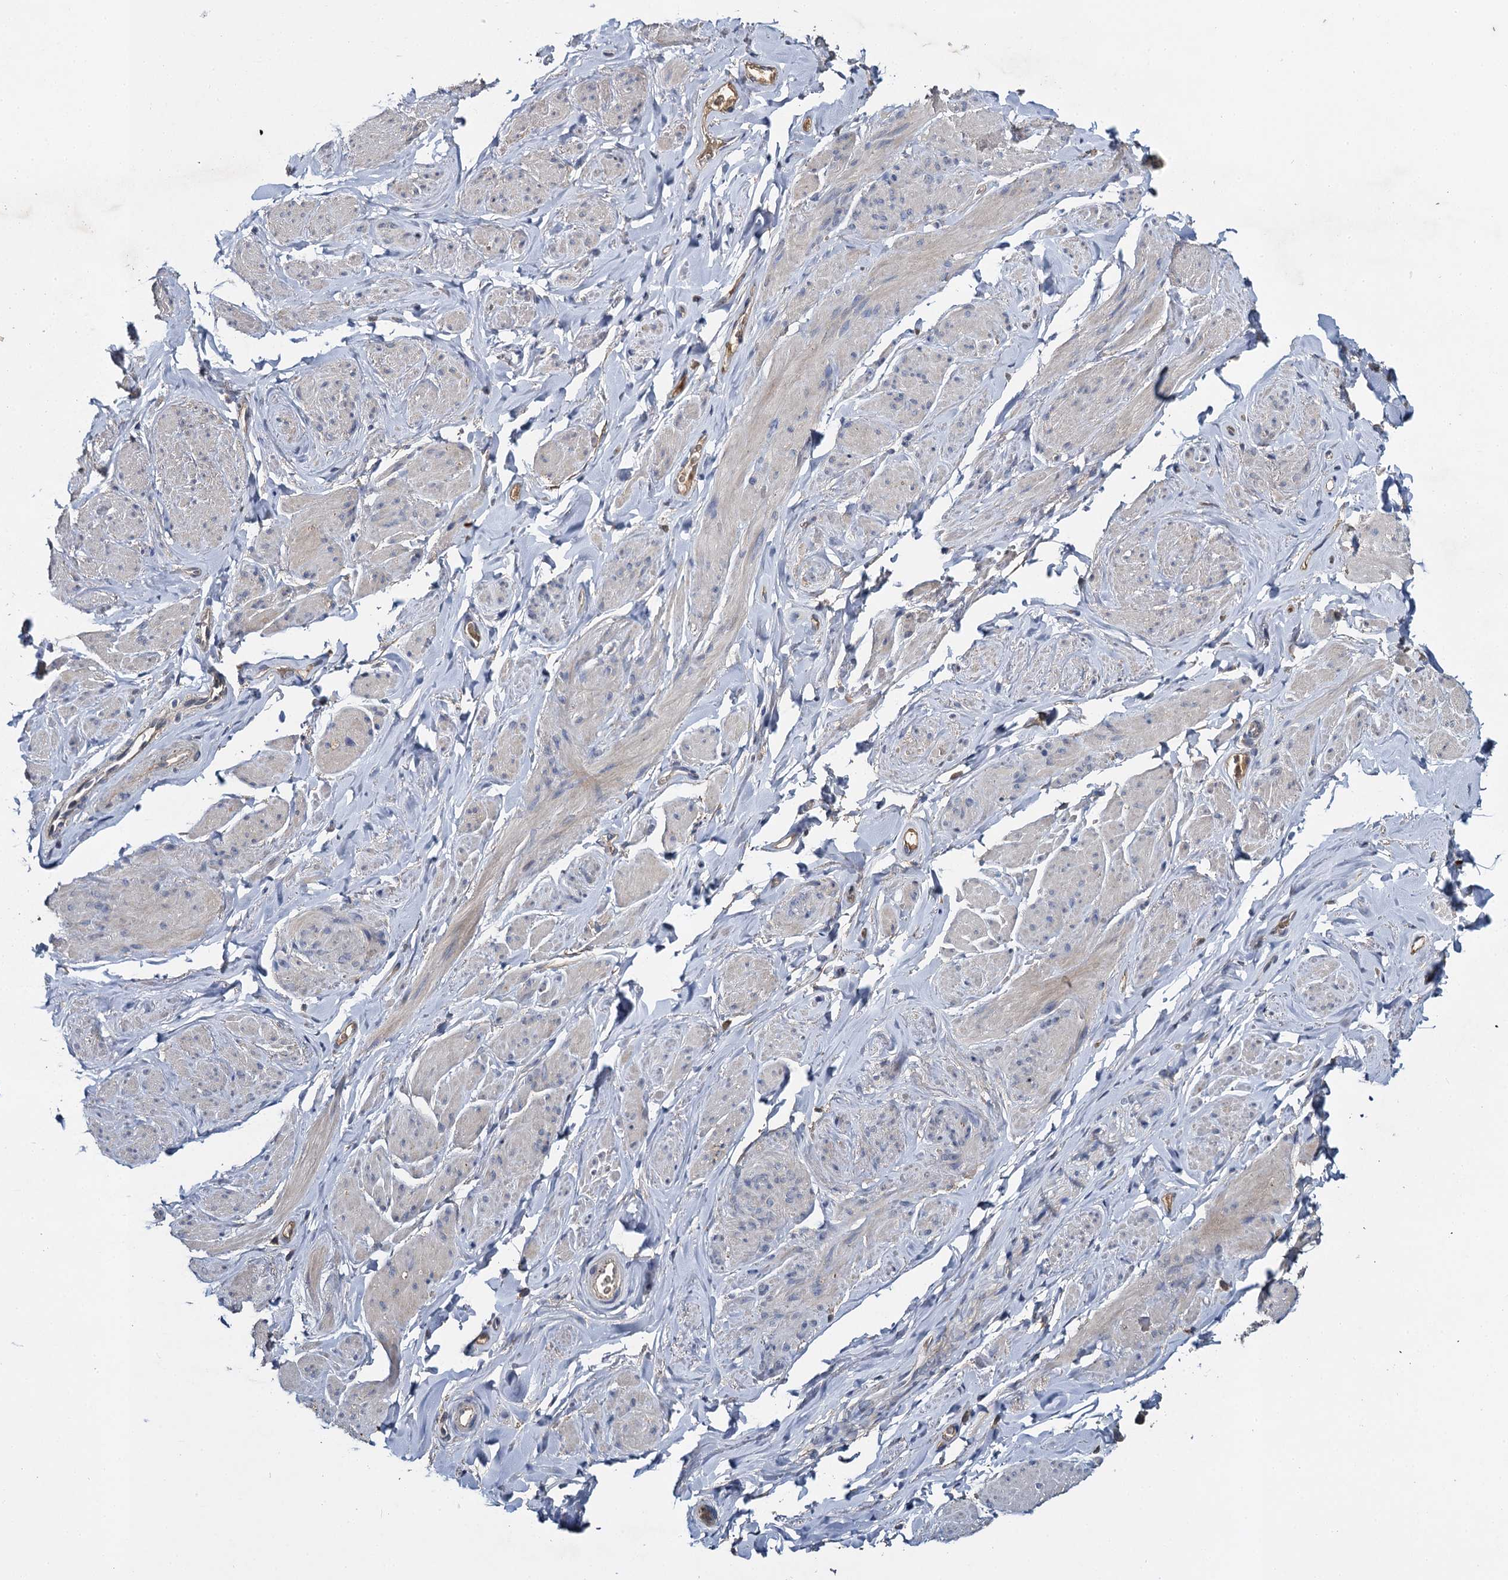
{"staining": {"intensity": "negative", "quantity": "none", "location": "none"}, "tissue": "smooth muscle", "cell_type": "Smooth muscle cells", "image_type": "normal", "snomed": [{"axis": "morphology", "description": "Normal tissue, NOS"}, {"axis": "topography", "description": "Smooth muscle"}, {"axis": "topography", "description": "Peripheral nerve tissue"}], "caption": "This is an immunohistochemistry (IHC) micrograph of normal smooth muscle. There is no positivity in smooth muscle cells.", "gene": "SLC11A2", "patient": {"sex": "male", "age": 69}}